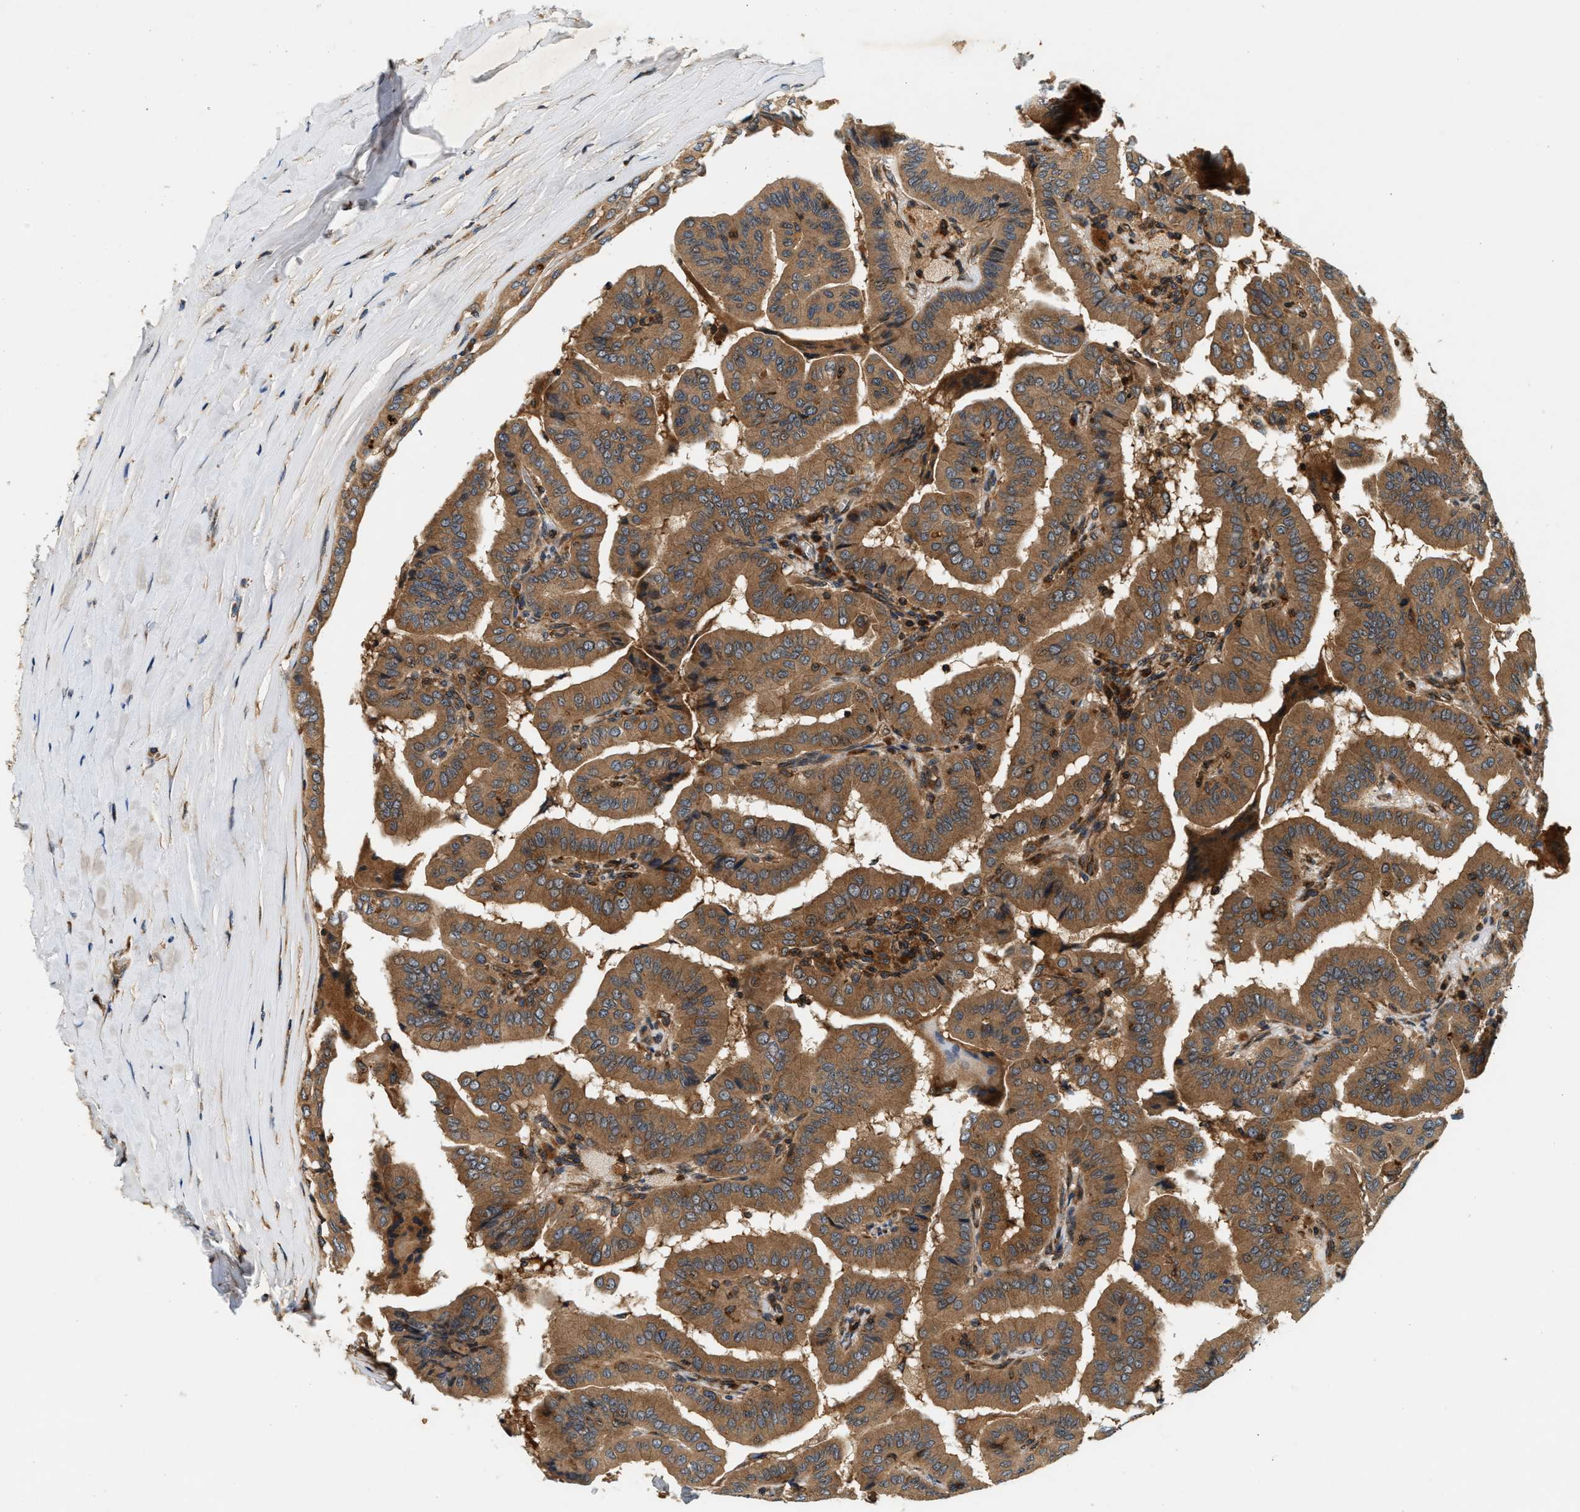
{"staining": {"intensity": "moderate", "quantity": ">75%", "location": "cytoplasmic/membranous"}, "tissue": "thyroid cancer", "cell_type": "Tumor cells", "image_type": "cancer", "snomed": [{"axis": "morphology", "description": "Papillary adenocarcinoma, NOS"}, {"axis": "topography", "description": "Thyroid gland"}], "caption": "Thyroid cancer tissue shows moderate cytoplasmic/membranous staining in about >75% of tumor cells, visualized by immunohistochemistry.", "gene": "SAMD9", "patient": {"sex": "male", "age": 33}}